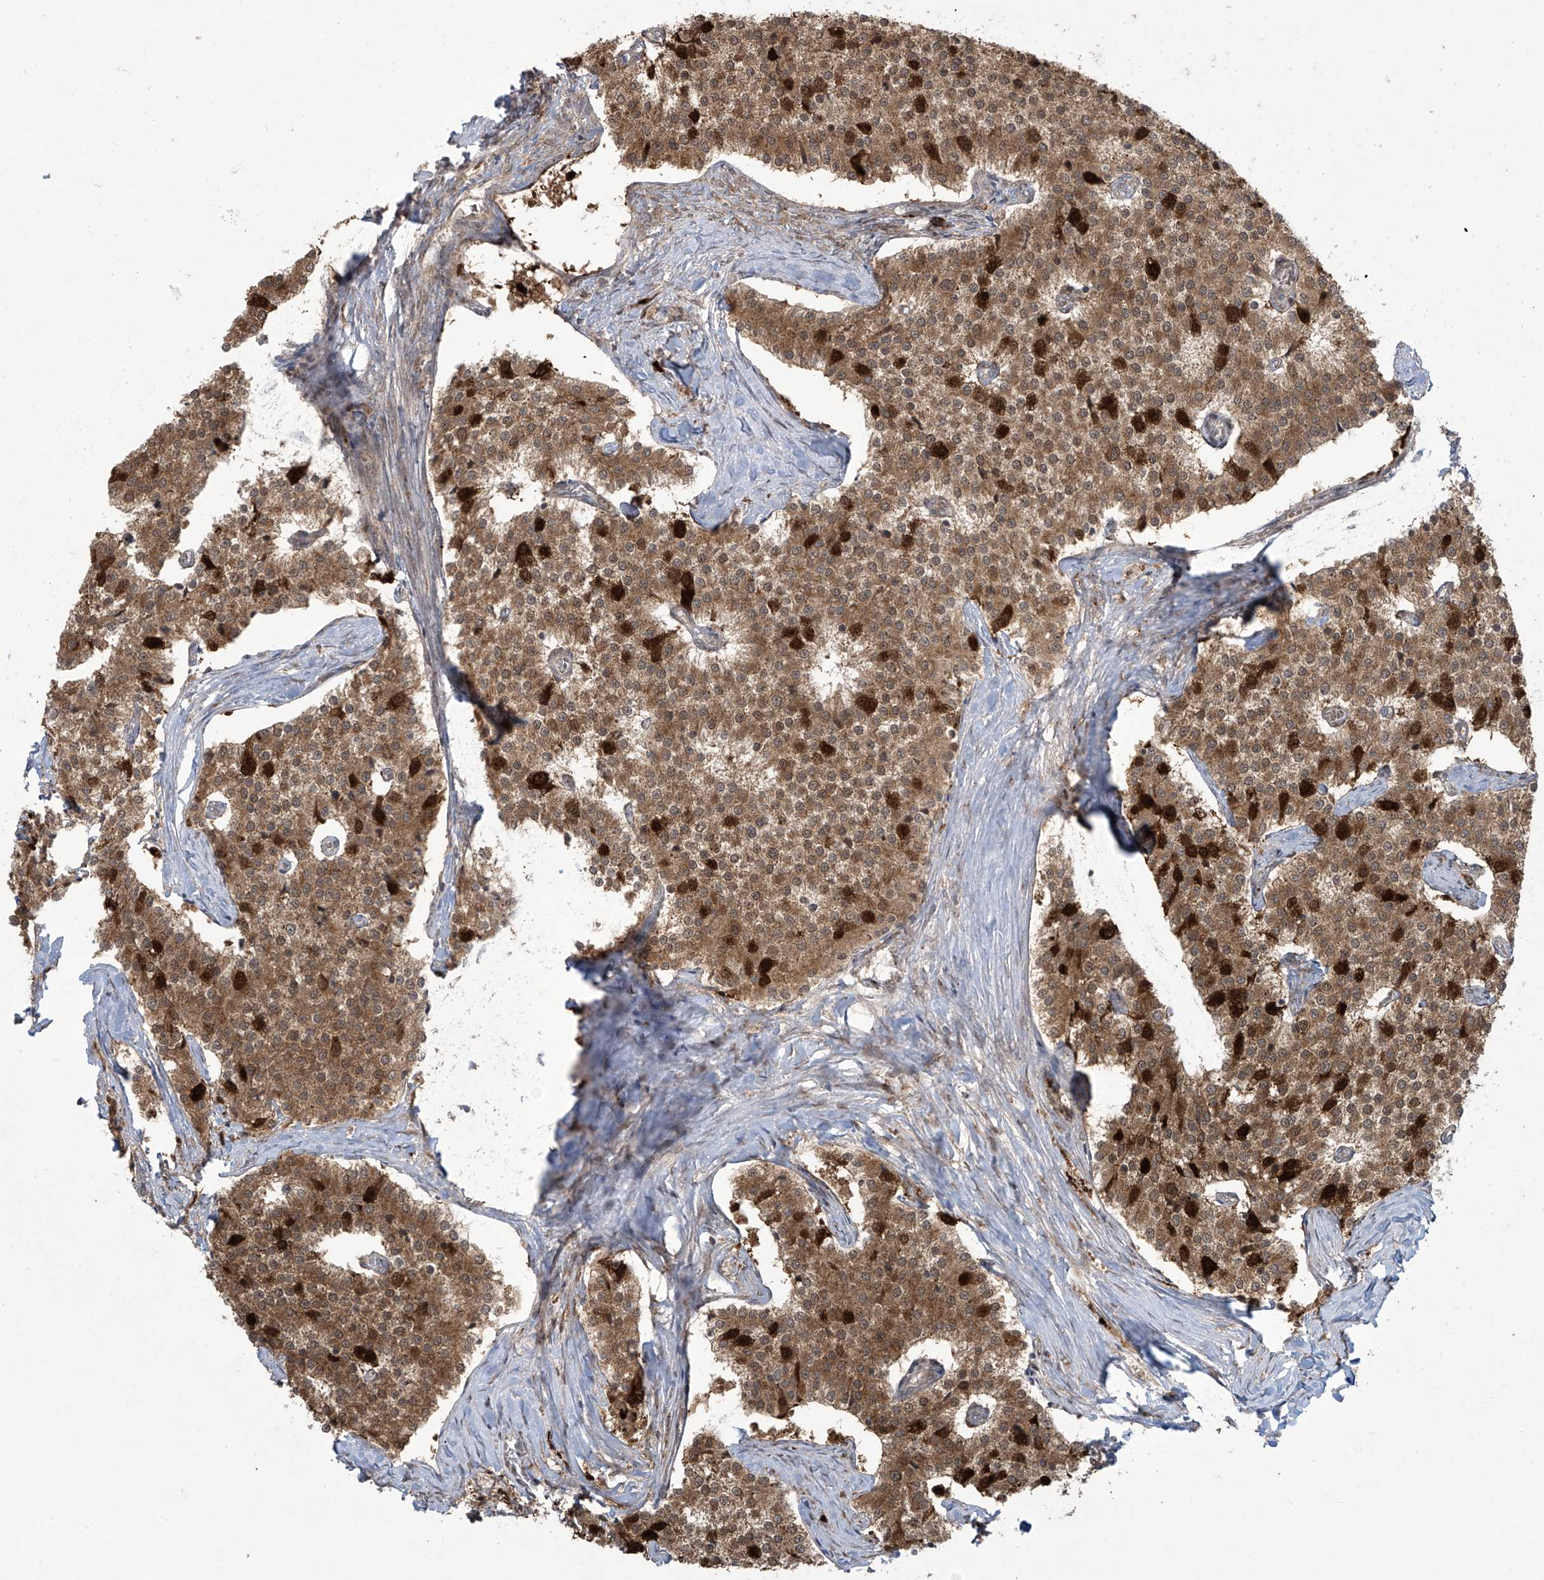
{"staining": {"intensity": "moderate", "quantity": ">75%", "location": "cytoplasmic/membranous"}, "tissue": "carcinoid", "cell_type": "Tumor cells", "image_type": "cancer", "snomed": [{"axis": "morphology", "description": "Carcinoid, malignant, NOS"}, {"axis": "topography", "description": "Colon"}], "caption": "Malignant carcinoid was stained to show a protein in brown. There is medium levels of moderate cytoplasmic/membranous expression in about >75% of tumor cells.", "gene": "PPAT", "patient": {"sex": "female", "age": 52}}